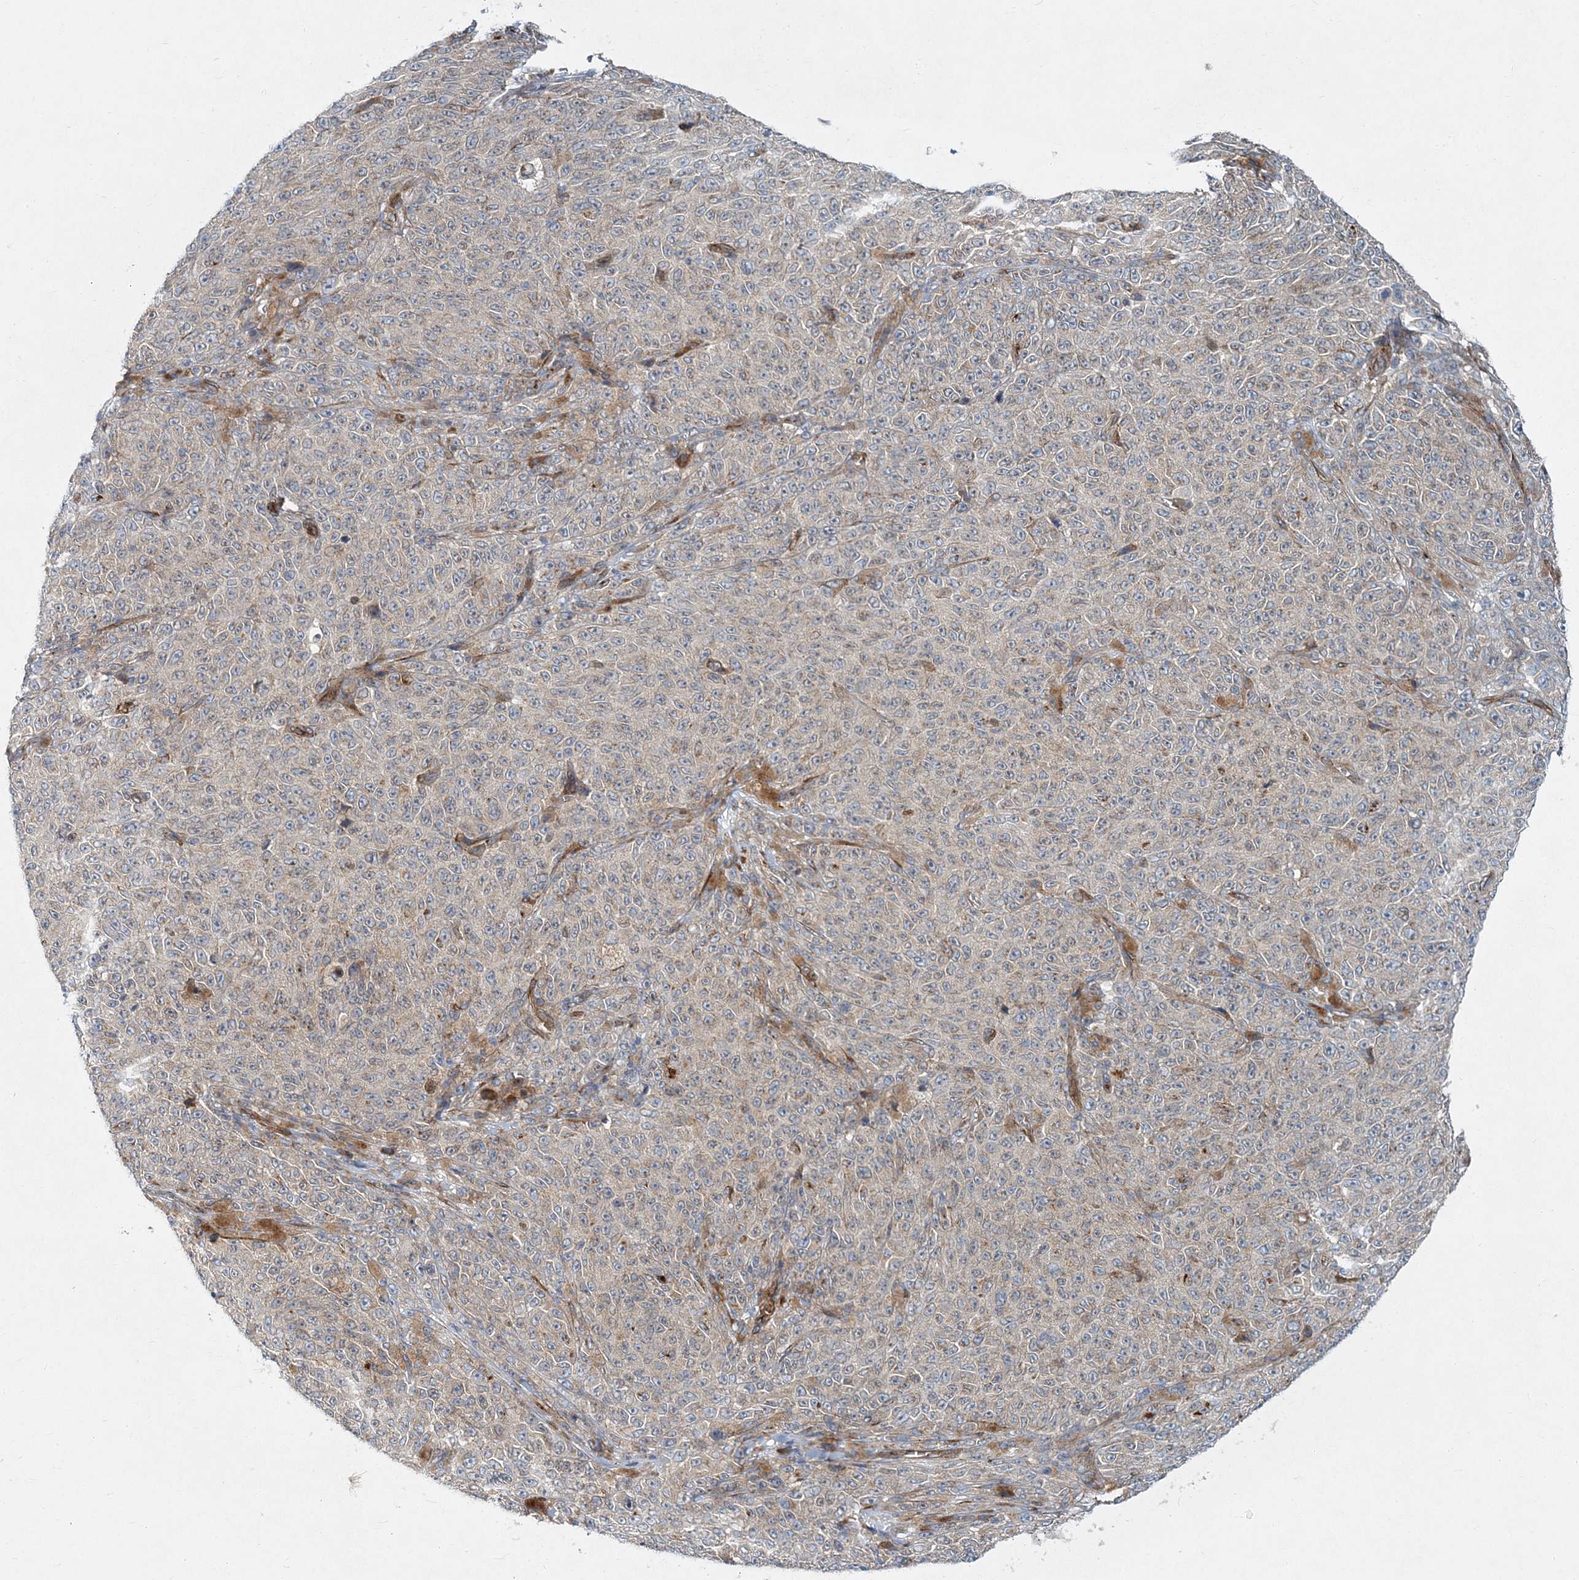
{"staining": {"intensity": "negative", "quantity": "none", "location": "none"}, "tissue": "melanoma", "cell_type": "Tumor cells", "image_type": "cancer", "snomed": [{"axis": "morphology", "description": "Malignant melanoma, NOS"}, {"axis": "topography", "description": "Skin"}], "caption": "An image of malignant melanoma stained for a protein displays no brown staining in tumor cells. (Brightfield microscopy of DAB (3,3'-diaminobenzidine) immunohistochemistry (IHC) at high magnification).", "gene": "NBAS", "patient": {"sex": "female", "age": 82}}